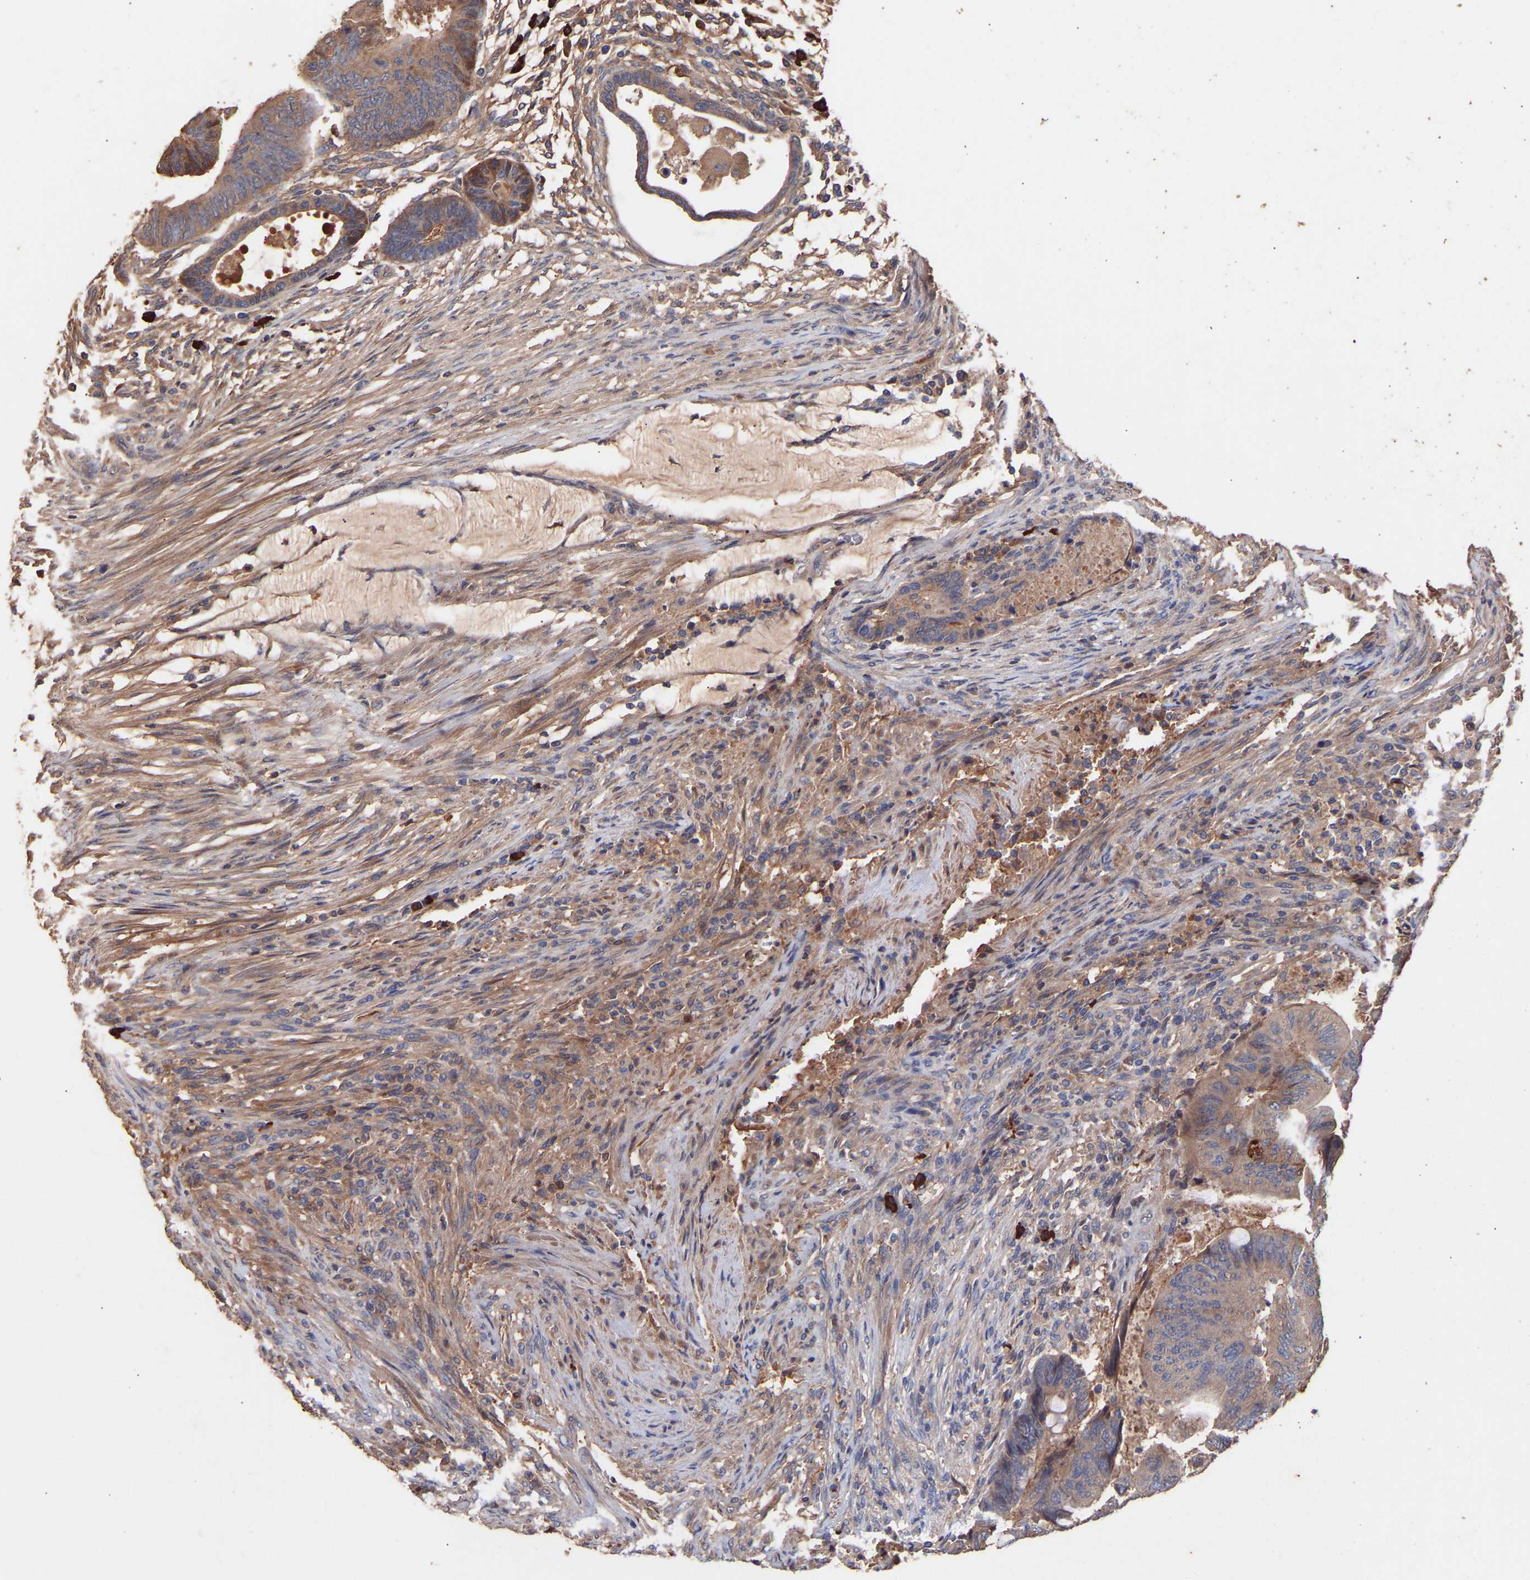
{"staining": {"intensity": "moderate", "quantity": ">75%", "location": "cytoplasmic/membranous"}, "tissue": "colorectal cancer", "cell_type": "Tumor cells", "image_type": "cancer", "snomed": [{"axis": "morphology", "description": "Normal tissue, NOS"}, {"axis": "morphology", "description": "Adenocarcinoma, NOS"}, {"axis": "topography", "description": "Rectum"}, {"axis": "topography", "description": "Peripheral nerve tissue"}], "caption": "Immunohistochemical staining of colorectal adenocarcinoma displays medium levels of moderate cytoplasmic/membranous protein expression in approximately >75% of tumor cells. The protein of interest is stained brown, and the nuclei are stained in blue (DAB (3,3'-diaminobenzidine) IHC with brightfield microscopy, high magnification).", "gene": "TMEM268", "patient": {"sex": "male", "age": 92}}